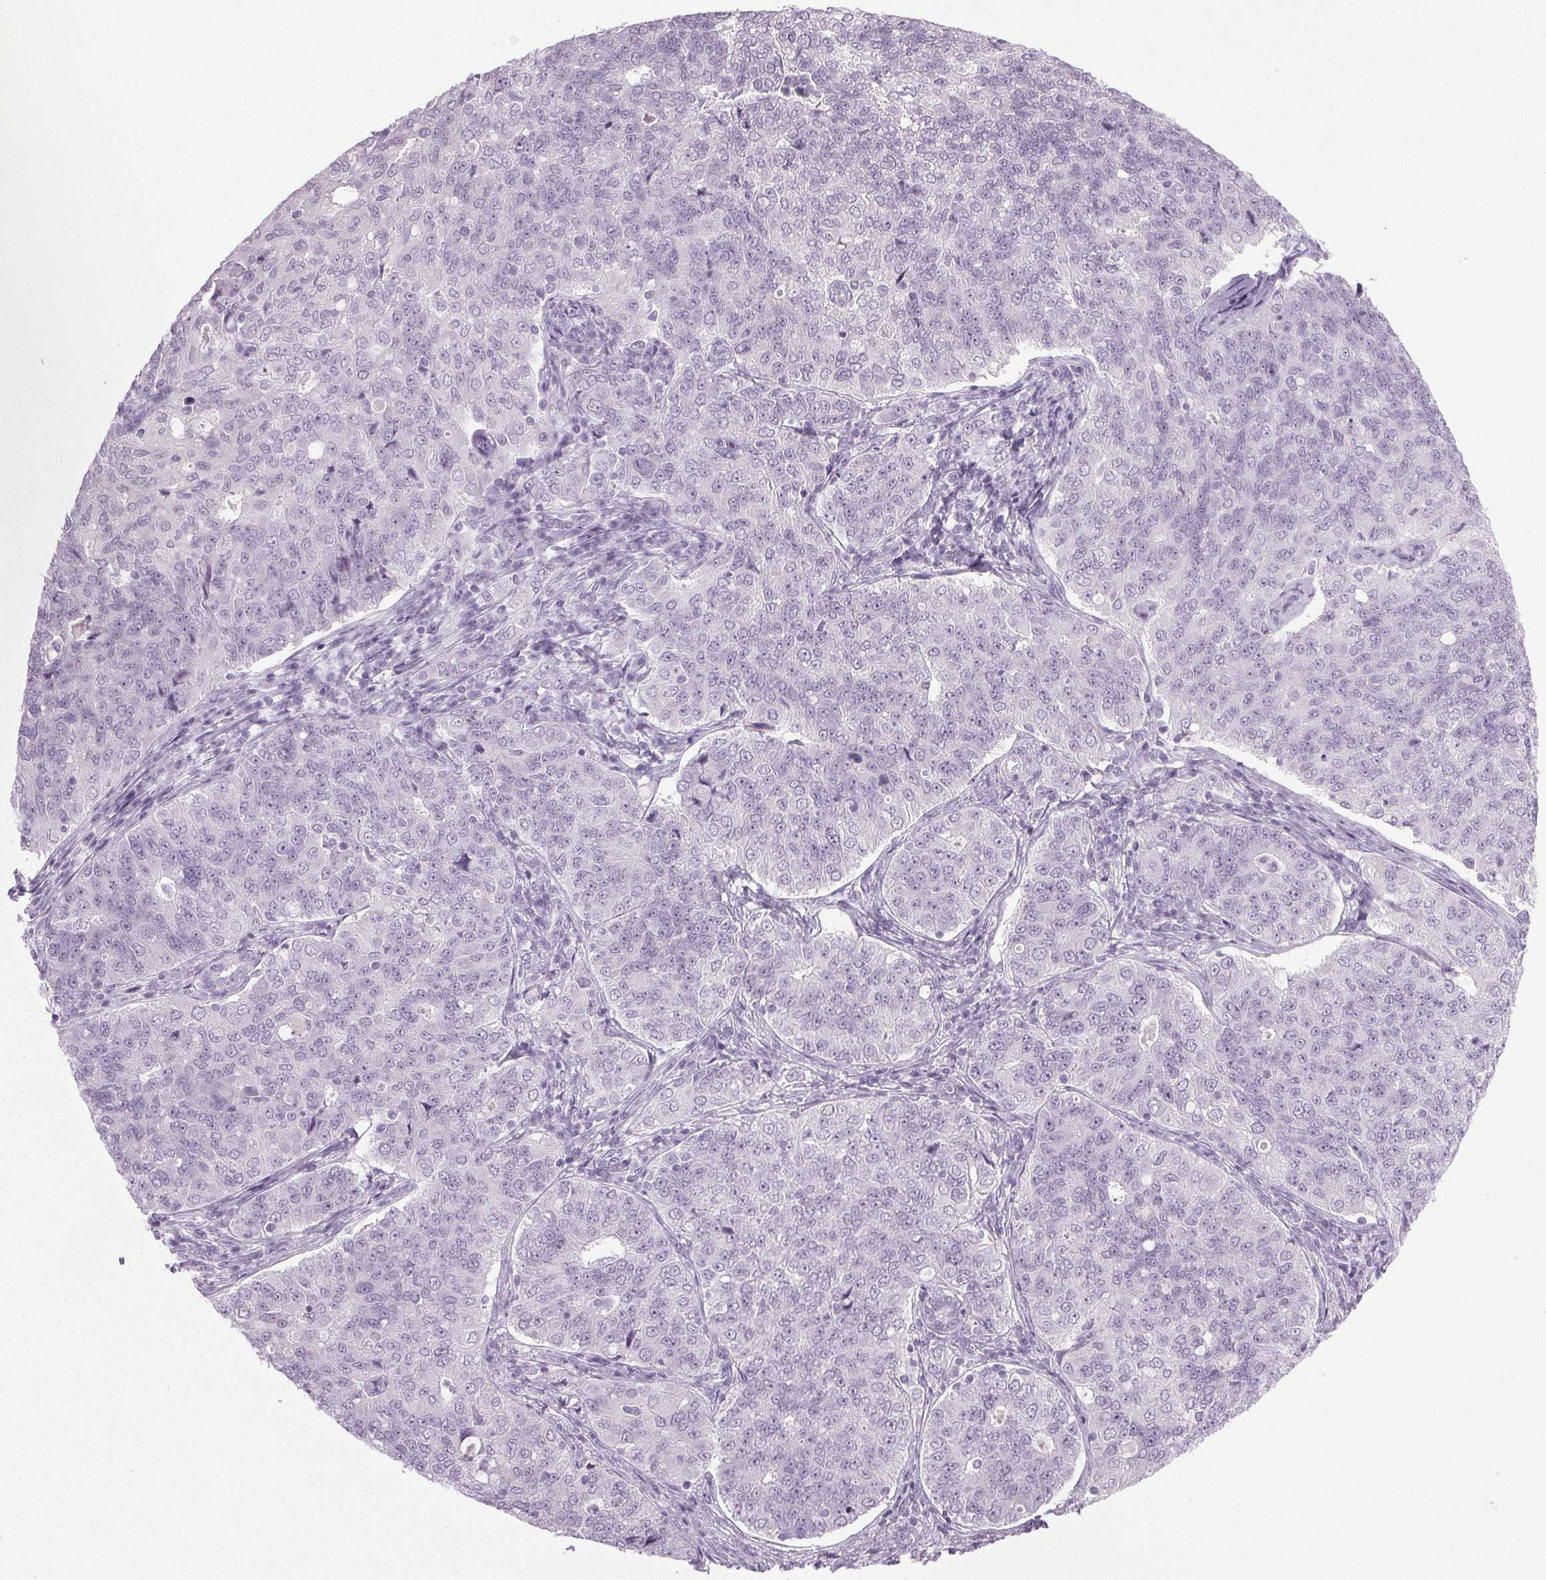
{"staining": {"intensity": "negative", "quantity": "none", "location": "none"}, "tissue": "endometrial cancer", "cell_type": "Tumor cells", "image_type": "cancer", "snomed": [{"axis": "morphology", "description": "Adenocarcinoma, NOS"}, {"axis": "topography", "description": "Endometrium"}], "caption": "This is a photomicrograph of immunohistochemistry (IHC) staining of endometrial cancer, which shows no positivity in tumor cells.", "gene": "IGF2BP1", "patient": {"sex": "female", "age": 43}}